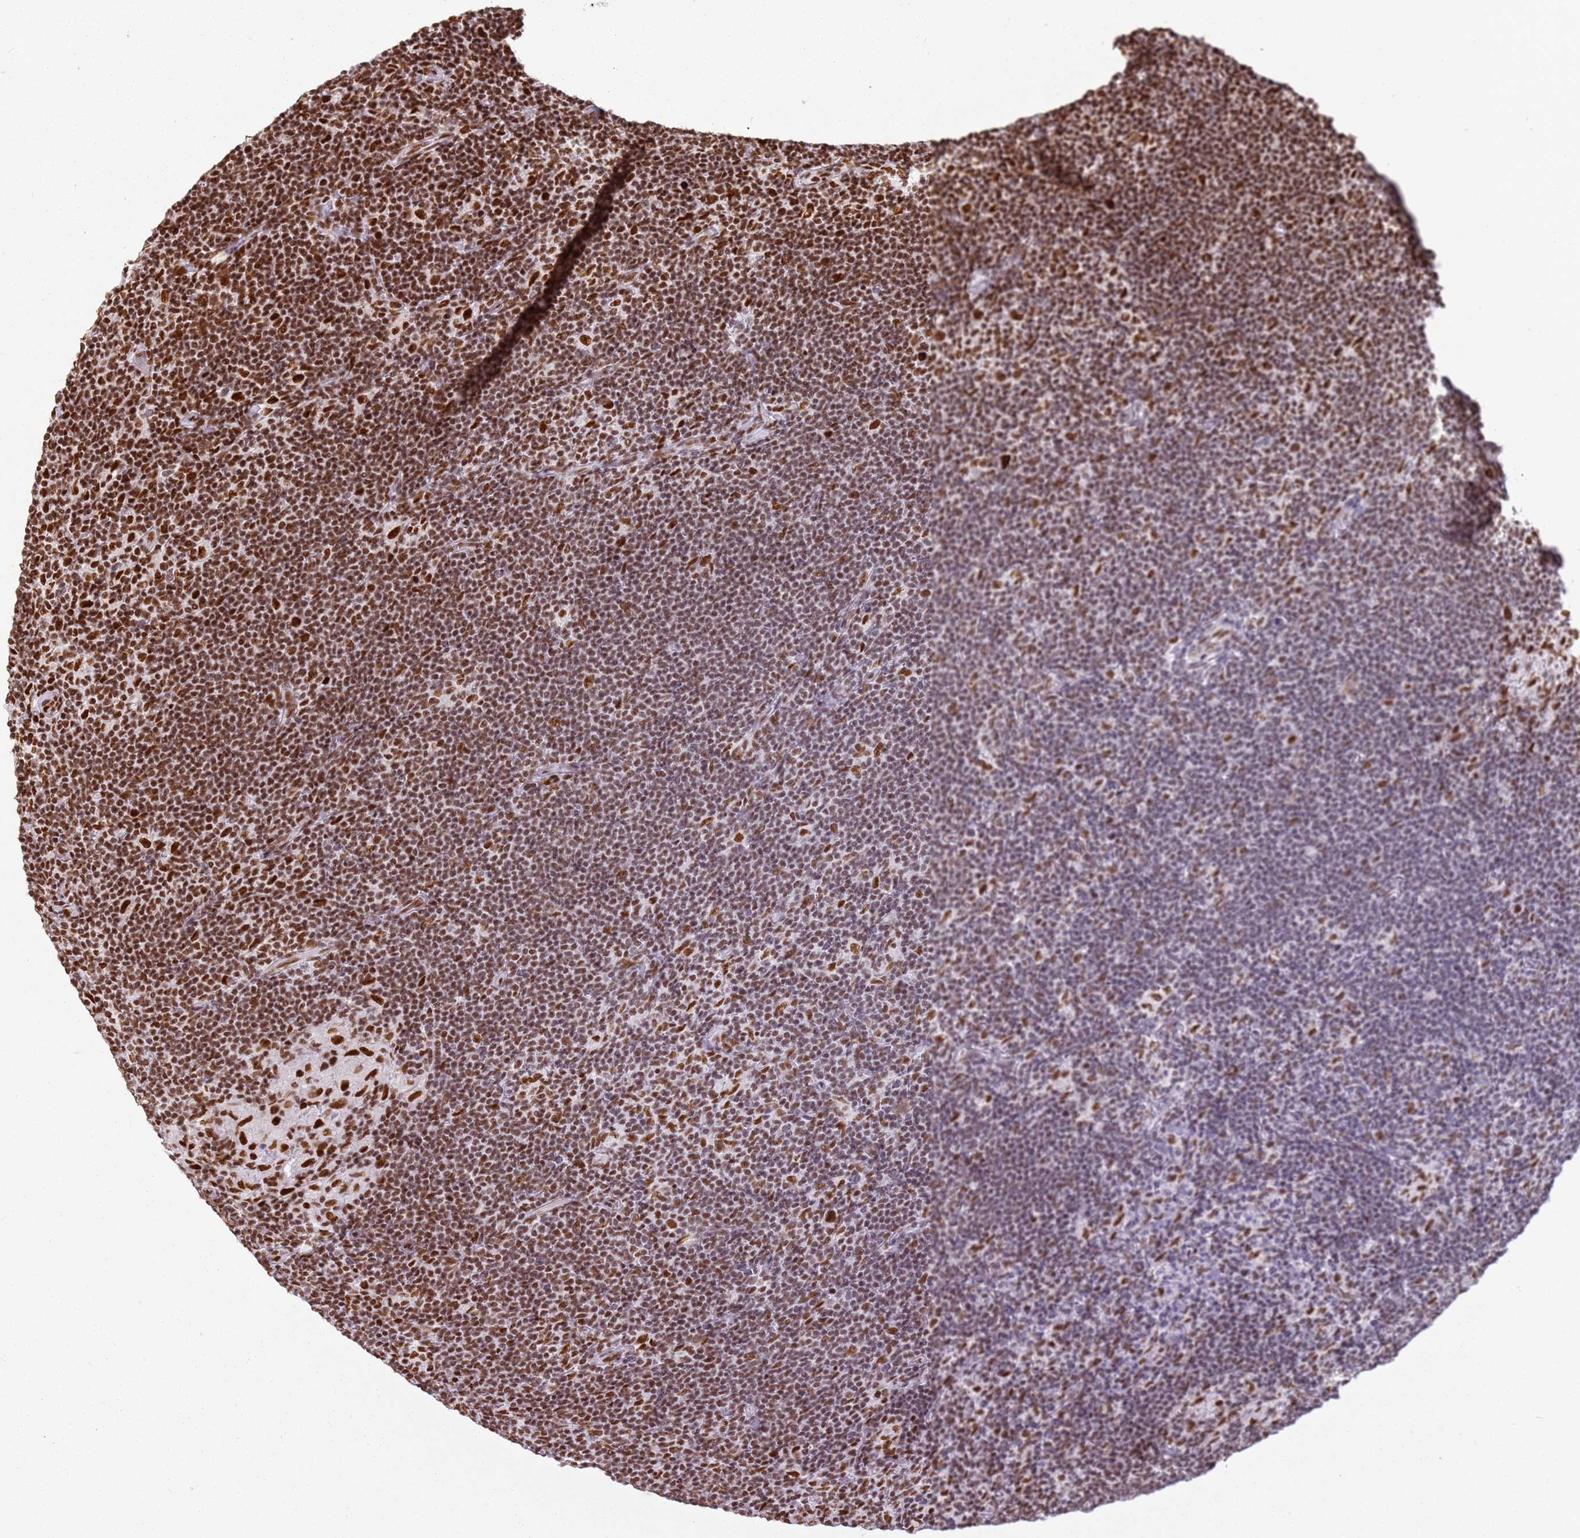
{"staining": {"intensity": "strong", "quantity": ">75%", "location": "nuclear"}, "tissue": "lymphoma", "cell_type": "Tumor cells", "image_type": "cancer", "snomed": [{"axis": "morphology", "description": "Hodgkin's disease, NOS"}, {"axis": "topography", "description": "Lymph node"}], "caption": "Strong nuclear protein staining is identified in about >75% of tumor cells in Hodgkin's disease.", "gene": "TENT4A", "patient": {"sex": "female", "age": 57}}